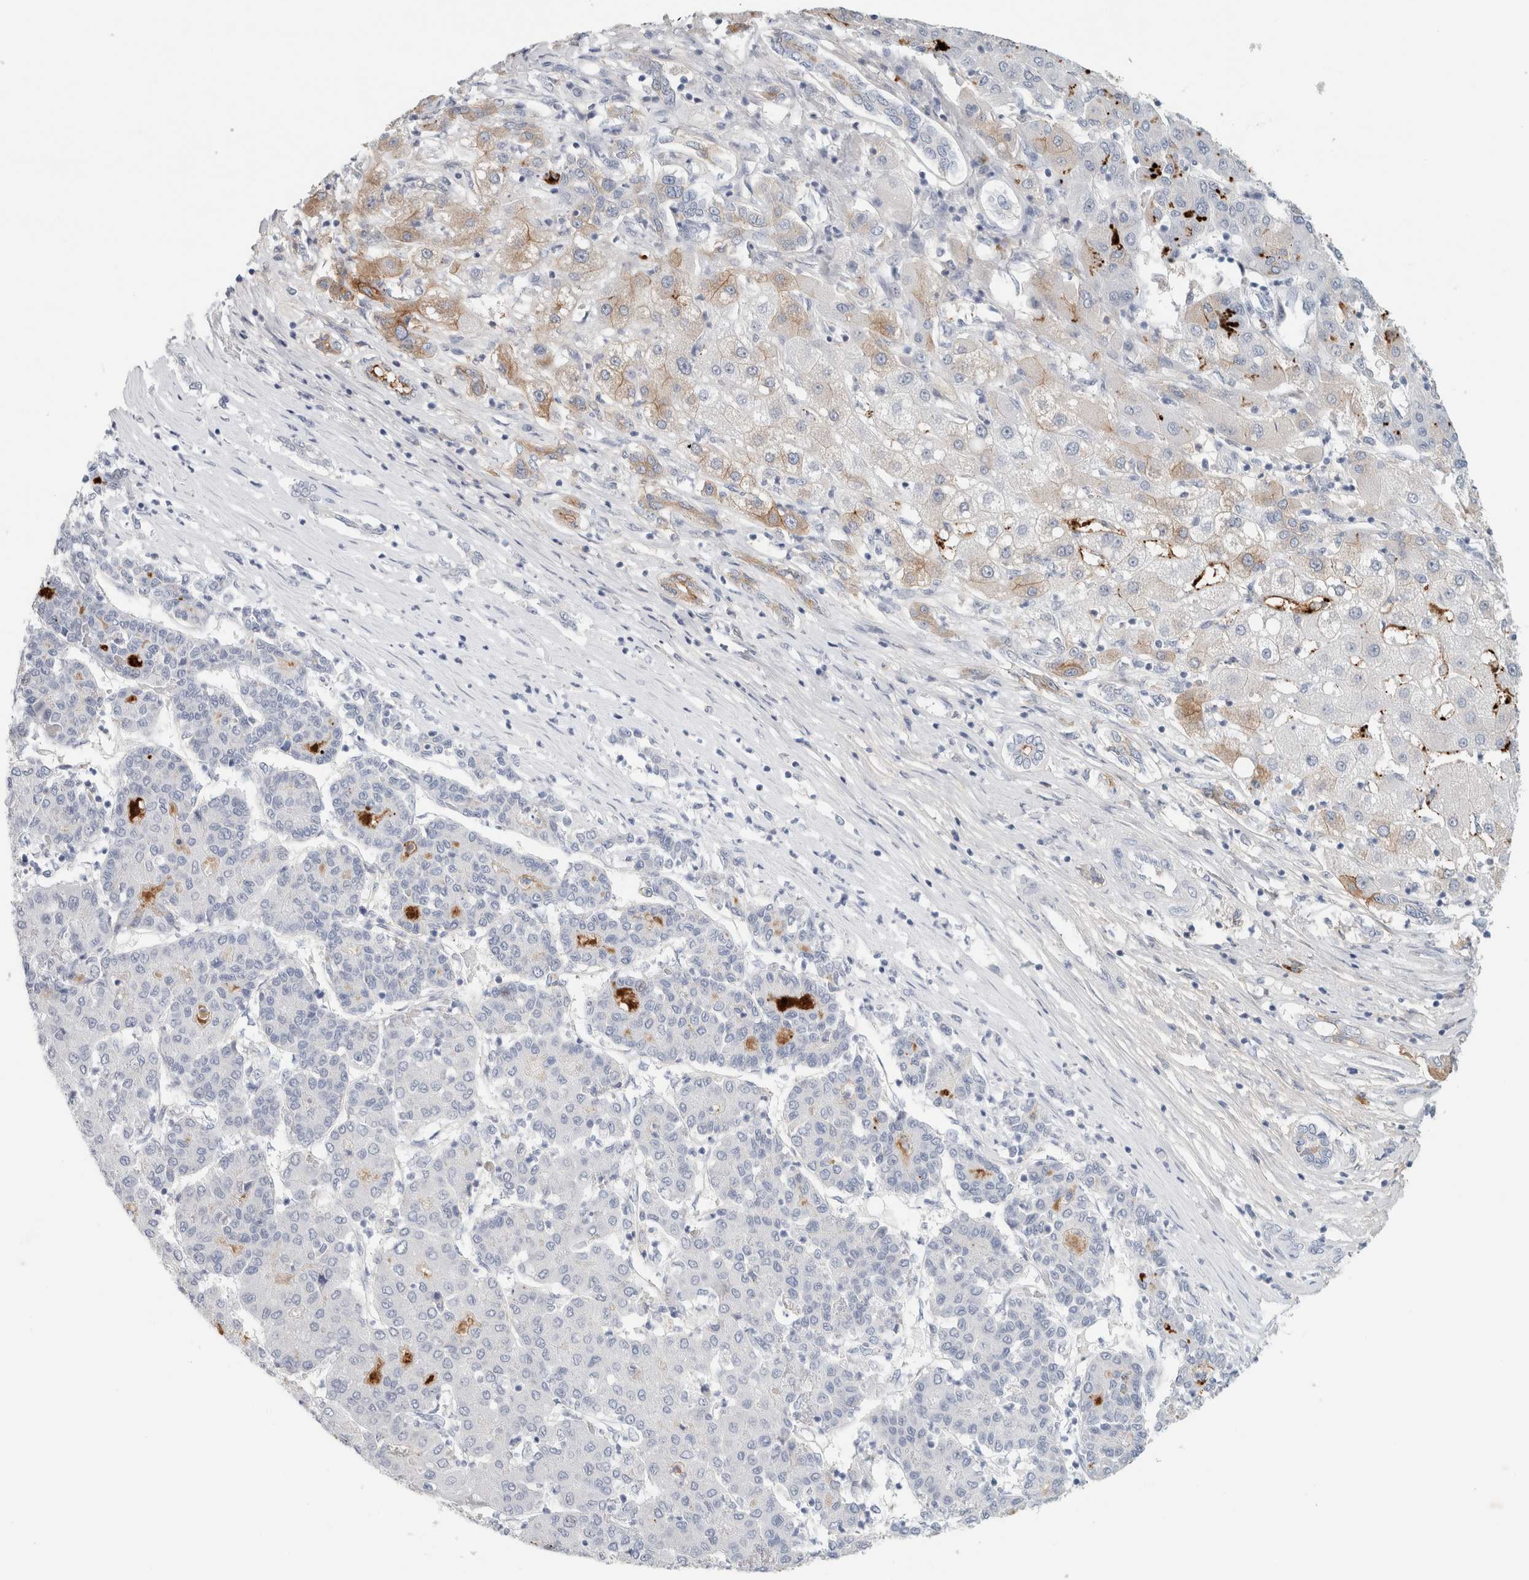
{"staining": {"intensity": "moderate", "quantity": "<25%", "location": "cytoplasmic/membranous"}, "tissue": "liver cancer", "cell_type": "Tumor cells", "image_type": "cancer", "snomed": [{"axis": "morphology", "description": "Carcinoma, Hepatocellular, NOS"}, {"axis": "topography", "description": "Liver"}], "caption": "This histopathology image exhibits immunohistochemistry staining of human liver cancer (hepatocellular carcinoma), with low moderate cytoplasmic/membranous staining in approximately <25% of tumor cells.", "gene": "IL6", "patient": {"sex": "male", "age": 65}}